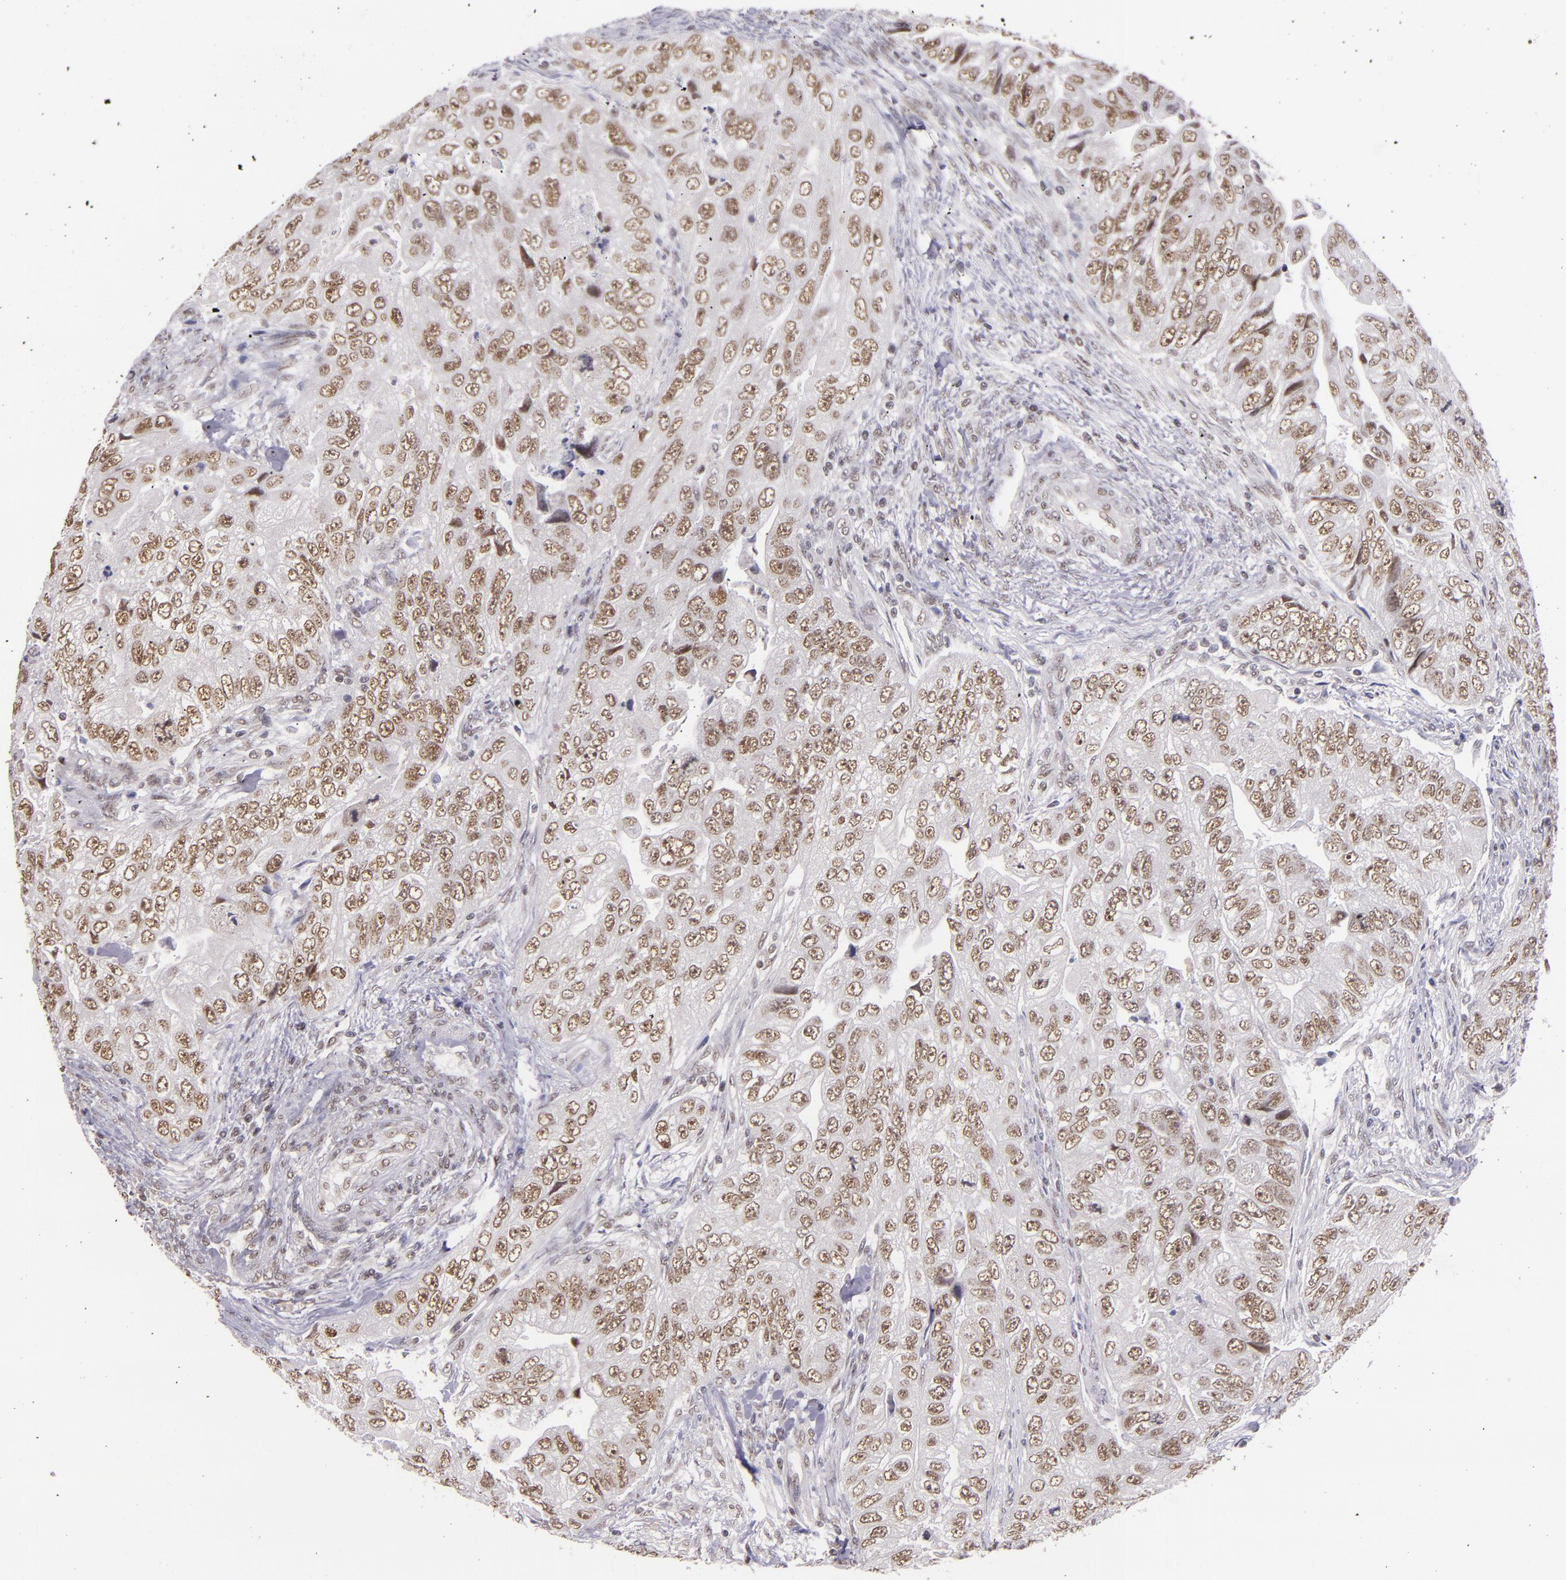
{"staining": {"intensity": "moderate", "quantity": ">75%", "location": "nuclear"}, "tissue": "colorectal cancer", "cell_type": "Tumor cells", "image_type": "cancer", "snomed": [{"axis": "morphology", "description": "Adenocarcinoma, NOS"}, {"axis": "topography", "description": "Colon"}], "caption": "Immunohistochemical staining of colorectal cancer reveals medium levels of moderate nuclear protein expression in approximately >75% of tumor cells. The staining was performed using DAB, with brown indicating positive protein expression. Nuclei are stained blue with hematoxylin.", "gene": "ZNF148", "patient": {"sex": "female", "age": 11}}